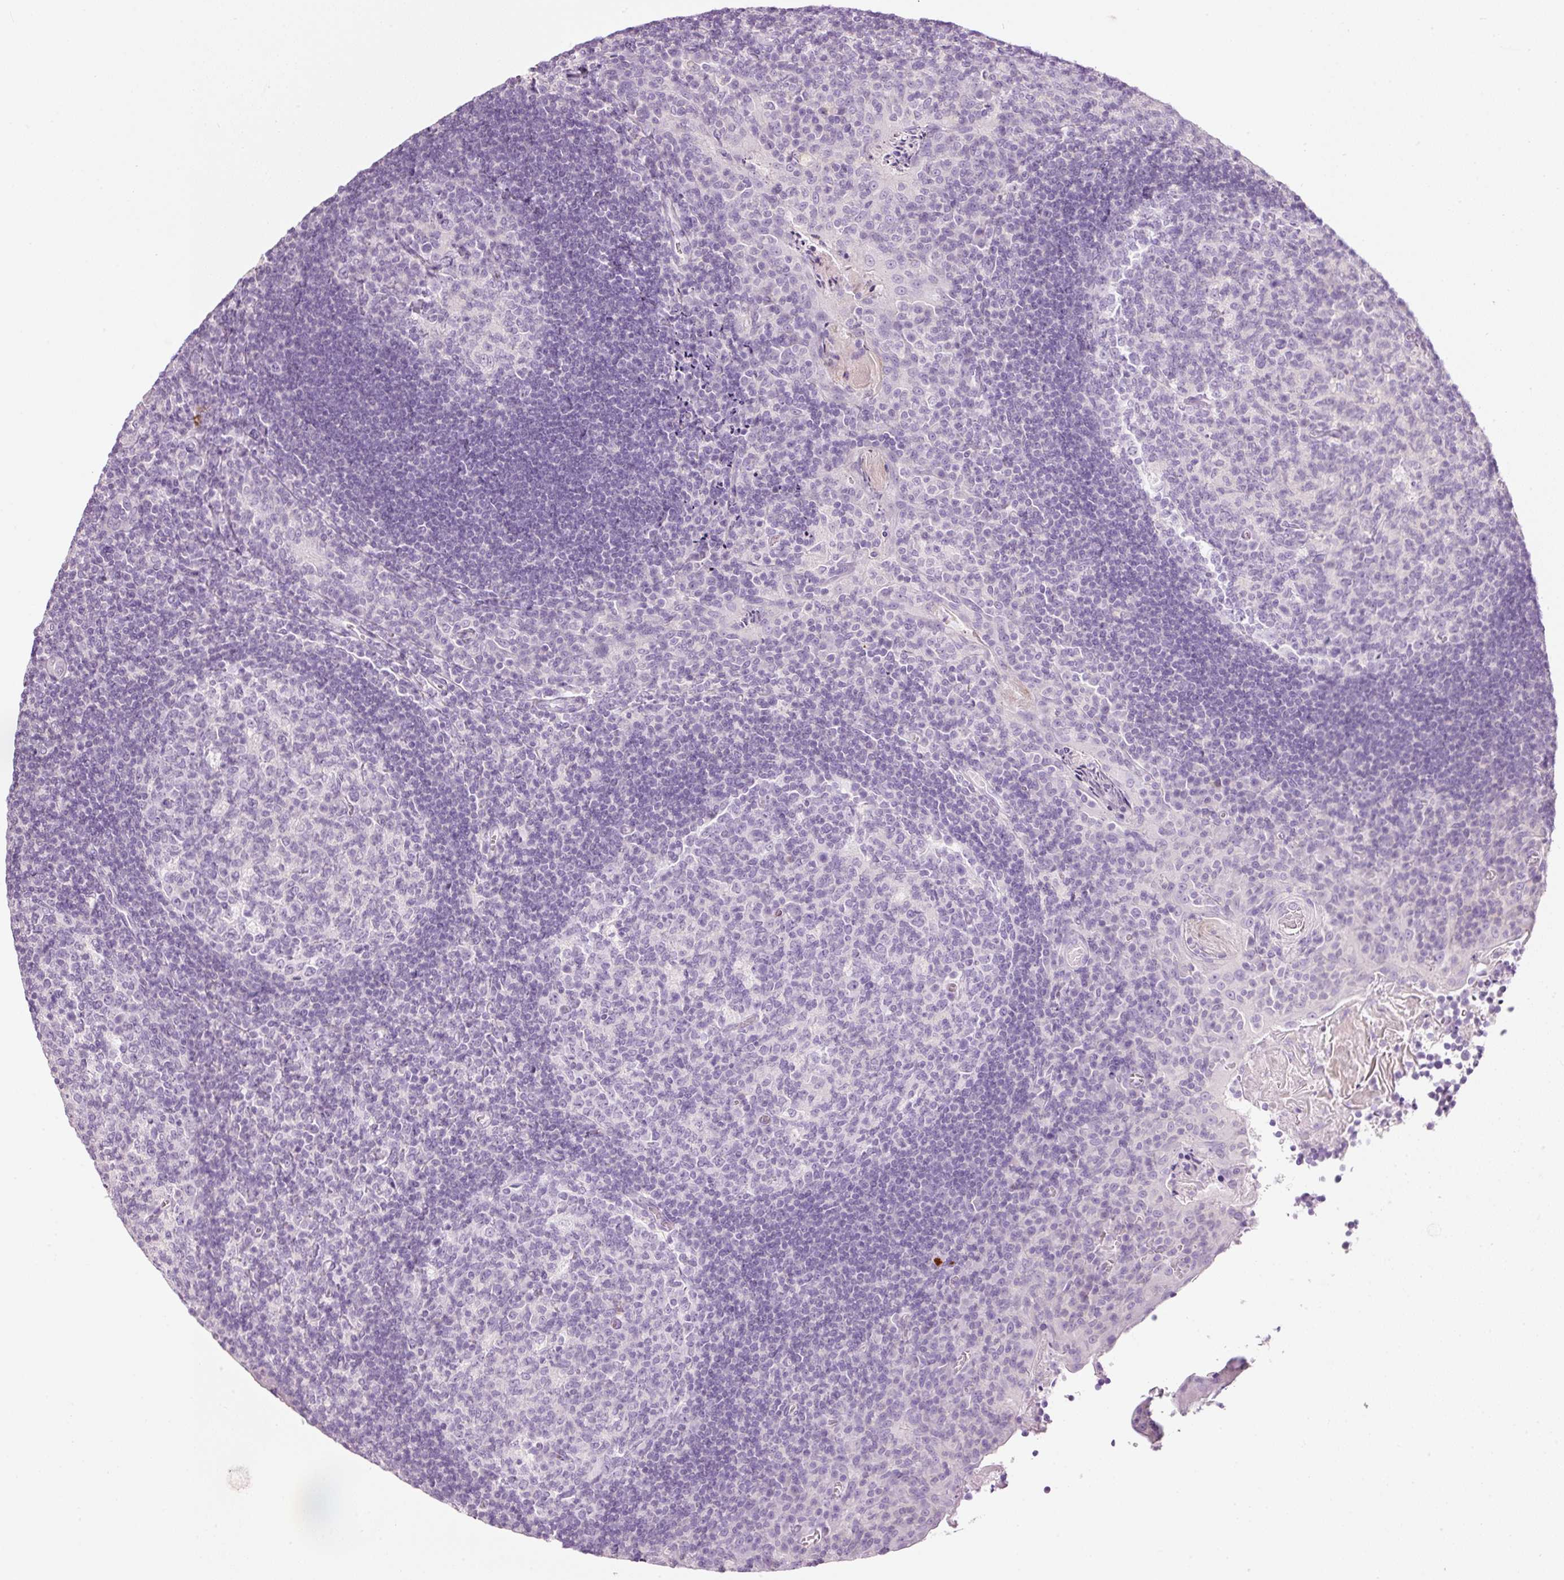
{"staining": {"intensity": "negative", "quantity": "none", "location": "none"}, "tissue": "tonsil", "cell_type": "Germinal center cells", "image_type": "normal", "snomed": [{"axis": "morphology", "description": "Normal tissue, NOS"}, {"axis": "topography", "description": "Tonsil"}], "caption": "Tonsil stained for a protein using IHC exhibits no positivity germinal center cells.", "gene": "CMA1", "patient": {"sex": "male", "age": 17}}